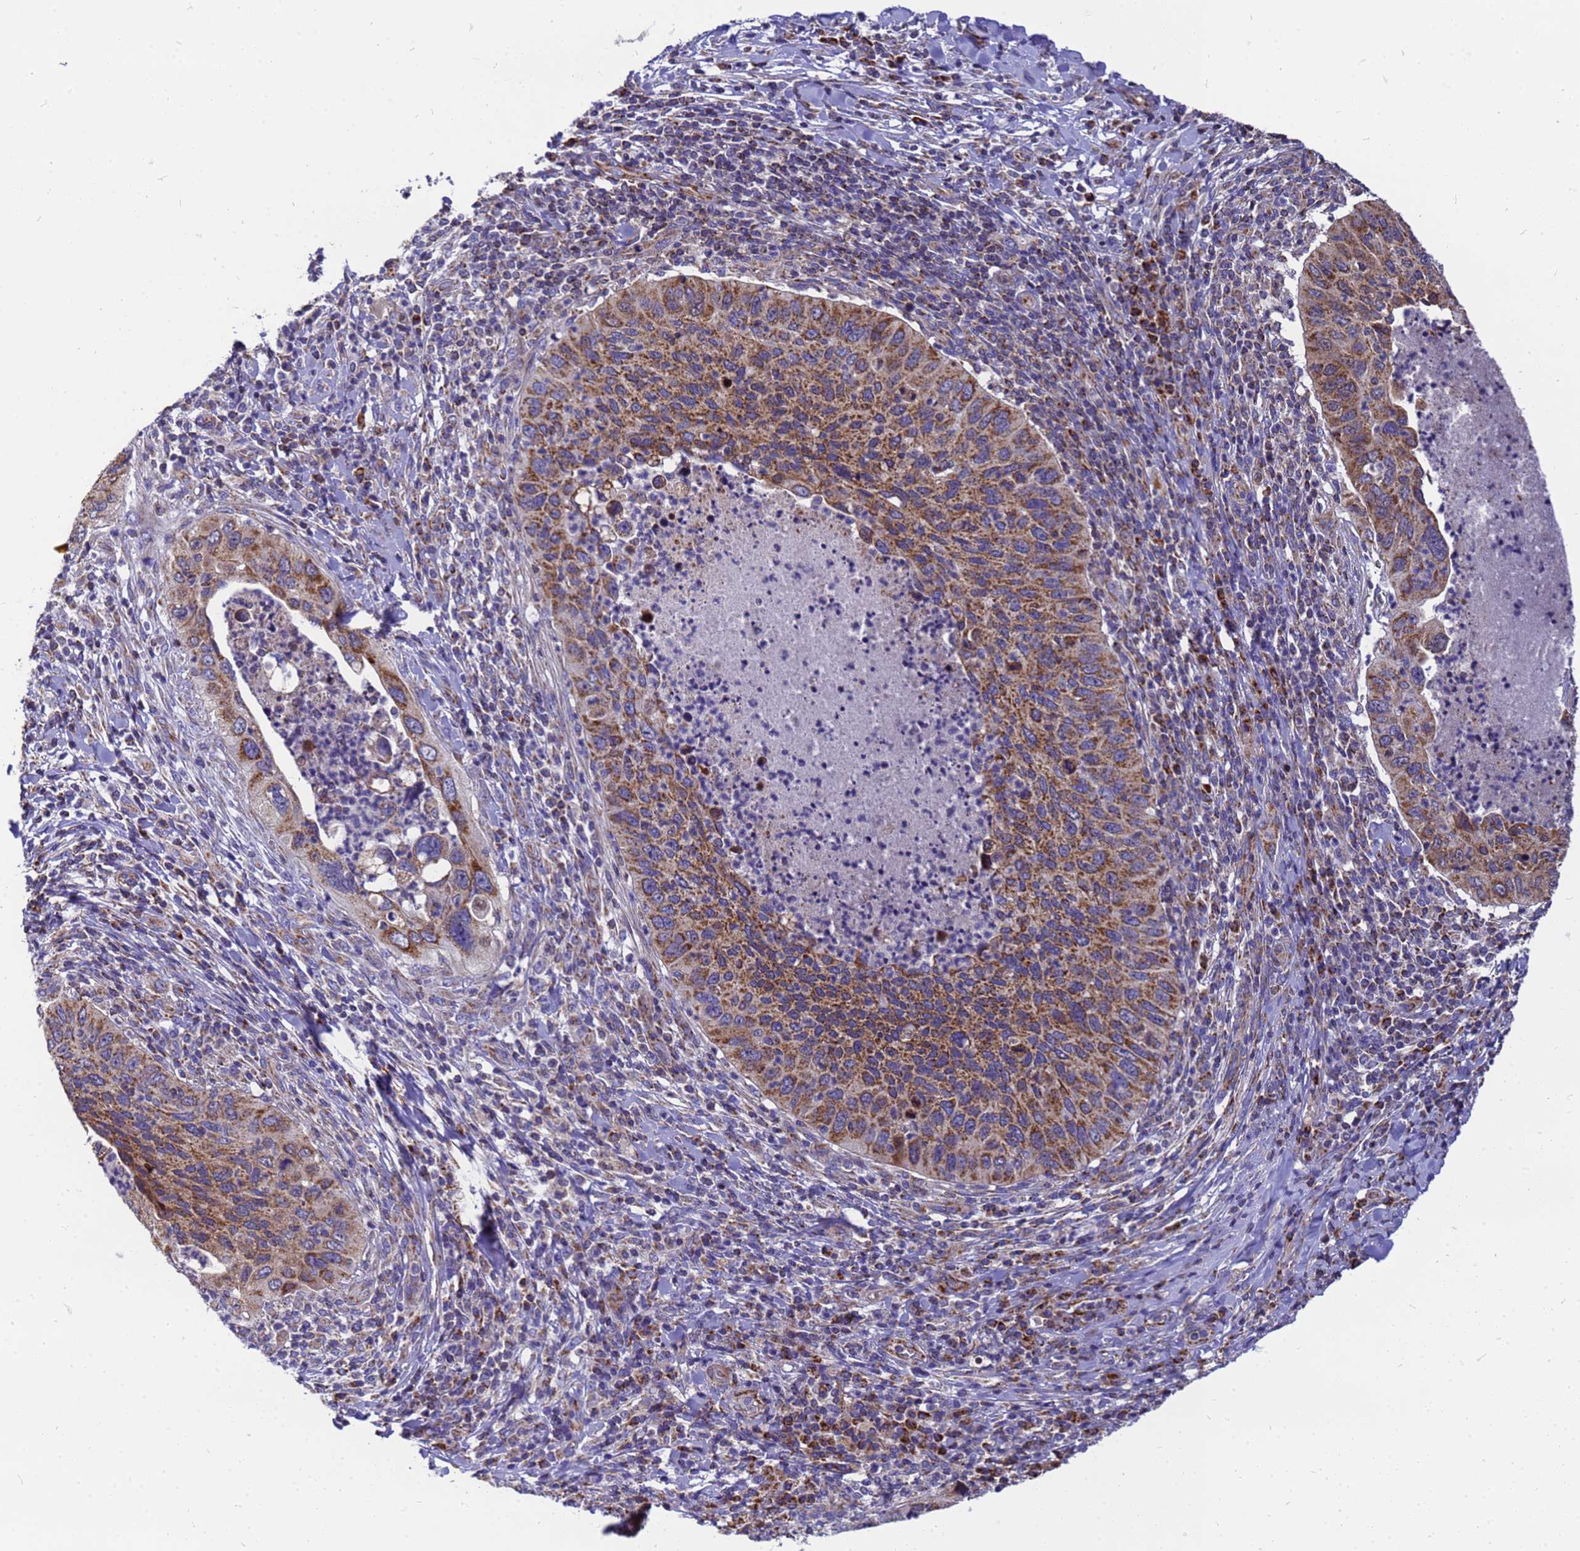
{"staining": {"intensity": "moderate", "quantity": ">75%", "location": "cytoplasmic/membranous"}, "tissue": "cervical cancer", "cell_type": "Tumor cells", "image_type": "cancer", "snomed": [{"axis": "morphology", "description": "Squamous cell carcinoma, NOS"}, {"axis": "topography", "description": "Cervix"}], "caption": "Protein analysis of cervical cancer tissue demonstrates moderate cytoplasmic/membranous positivity in about >75% of tumor cells.", "gene": "CMC4", "patient": {"sex": "female", "age": 38}}